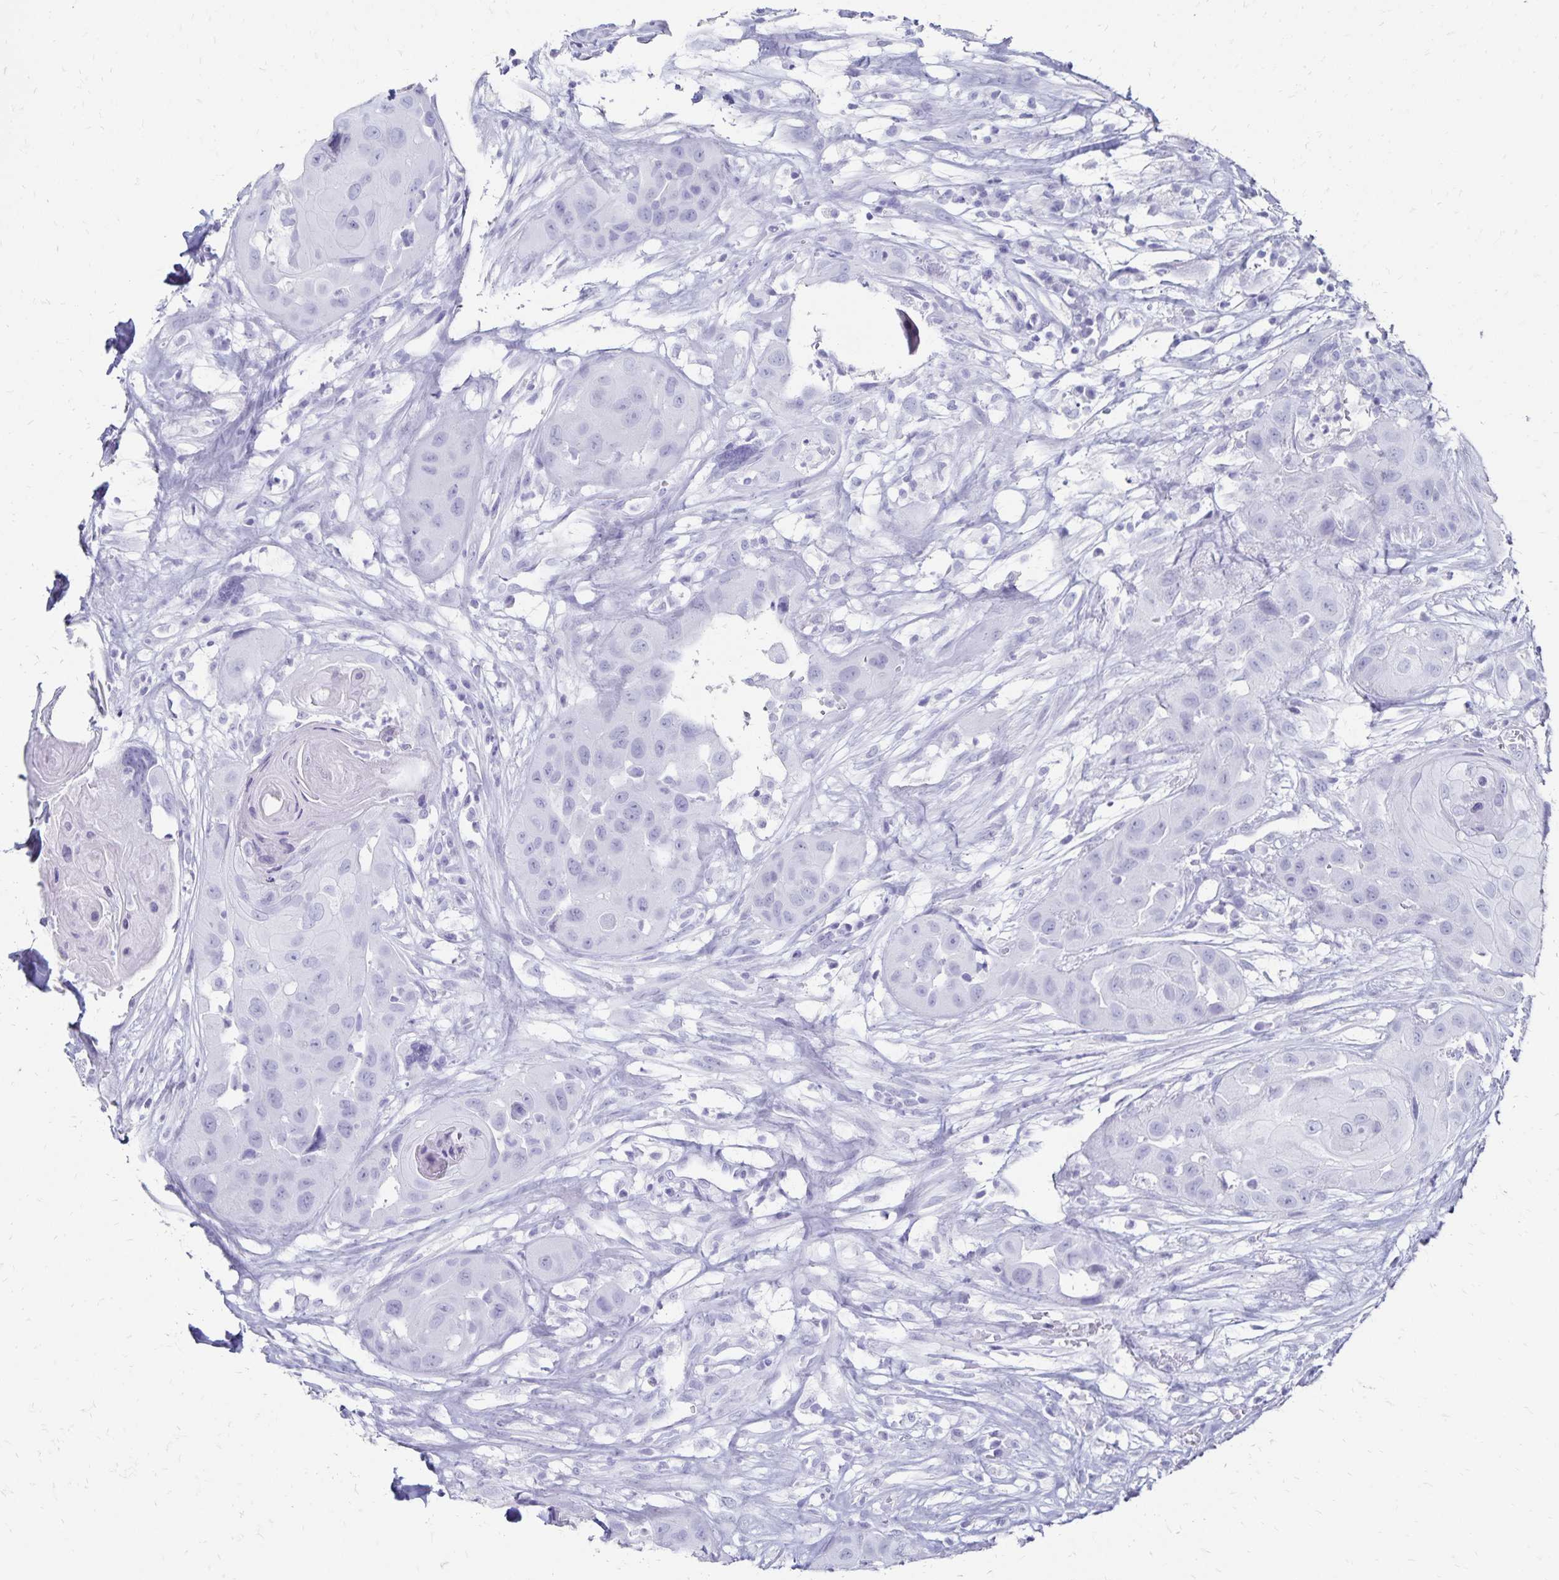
{"staining": {"intensity": "negative", "quantity": "none", "location": "none"}, "tissue": "head and neck cancer", "cell_type": "Tumor cells", "image_type": "cancer", "snomed": [{"axis": "morphology", "description": "Squamous cell carcinoma, NOS"}, {"axis": "topography", "description": "Head-Neck"}], "caption": "Immunohistochemistry (IHC) image of human squamous cell carcinoma (head and neck) stained for a protein (brown), which reveals no expression in tumor cells.", "gene": "GIP", "patient": {"sex": "male", "age": 83}}